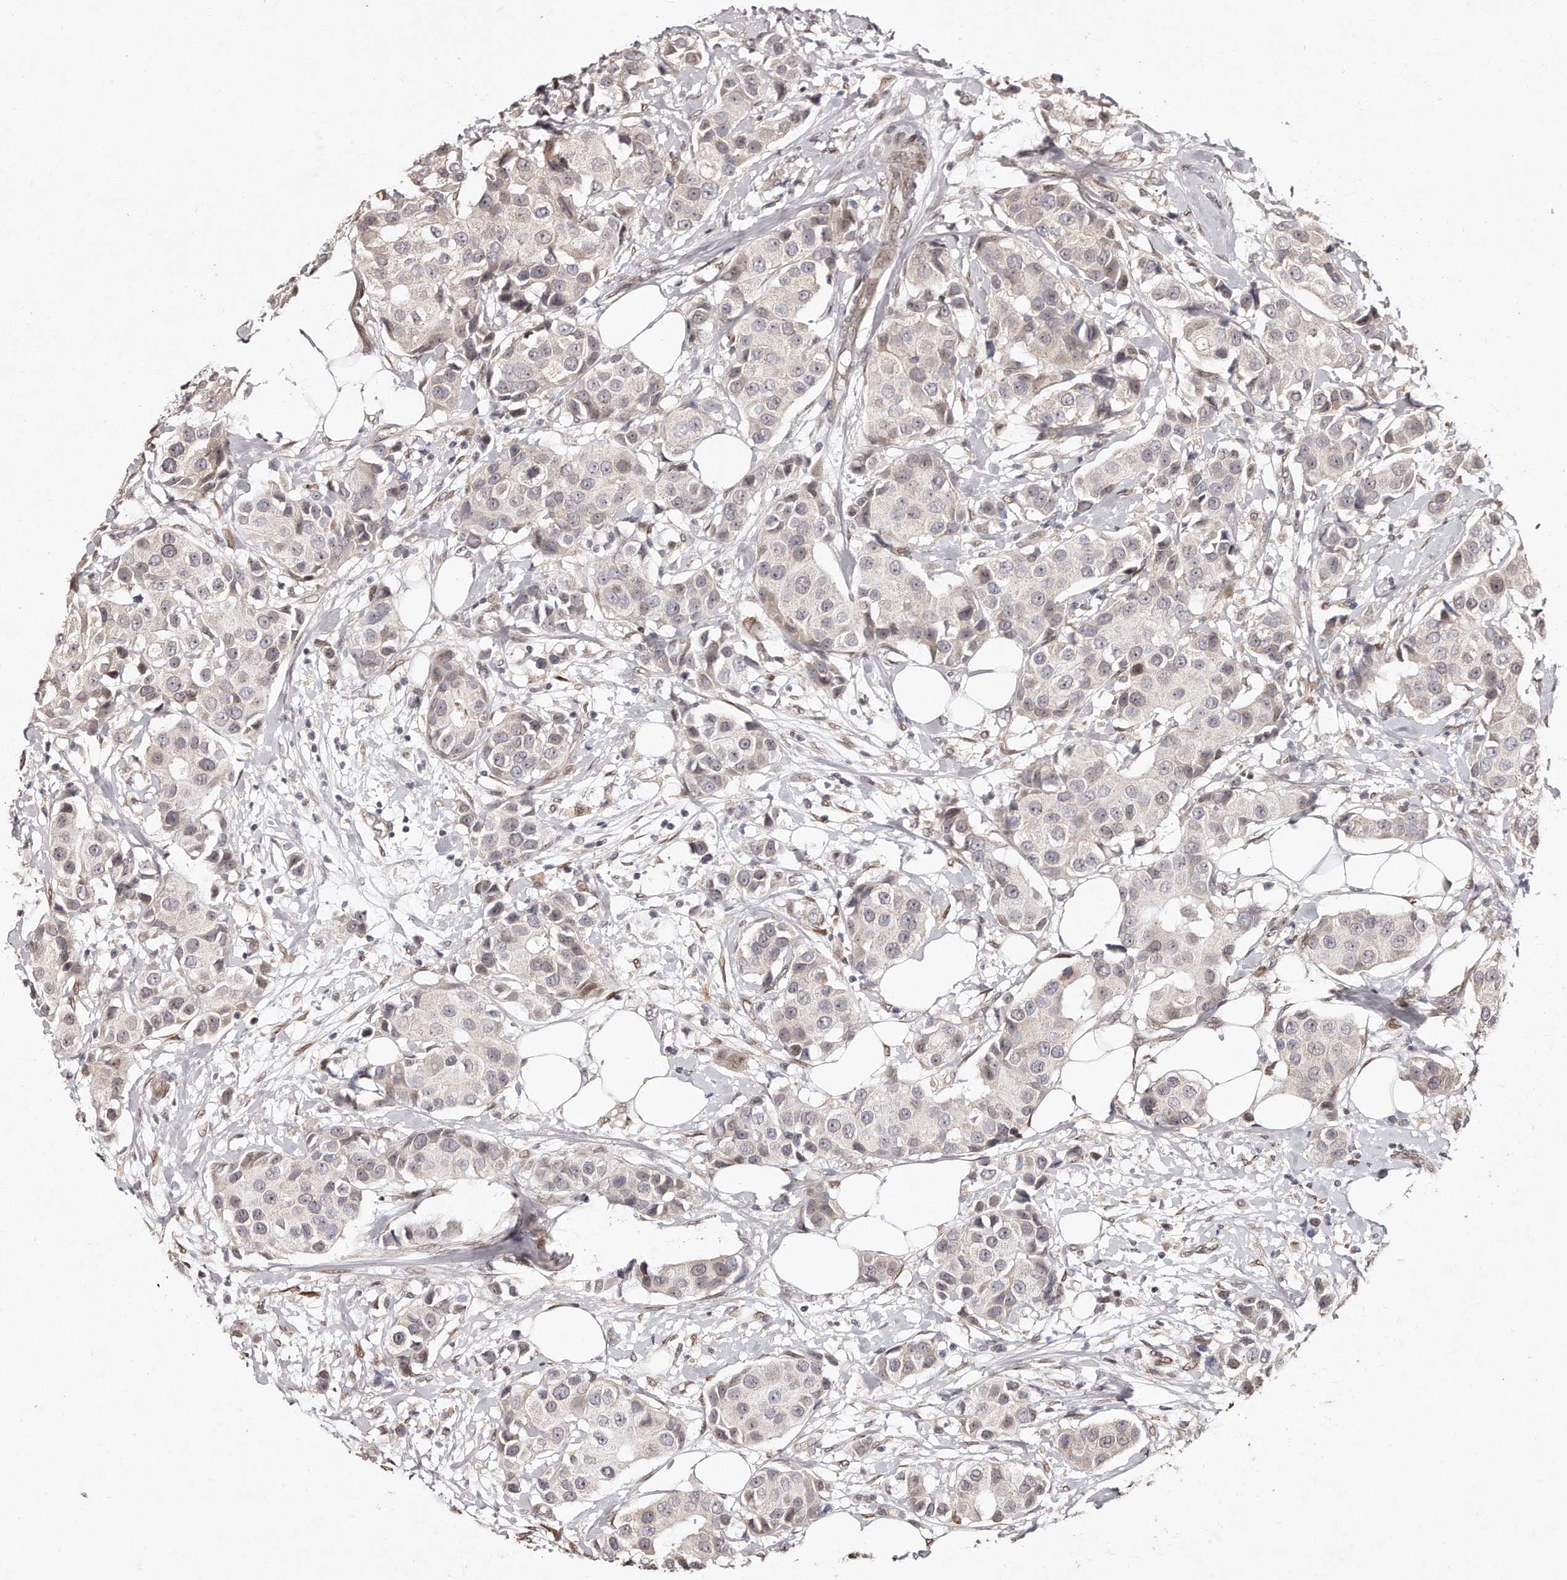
{"staining": {"intensity": "negative", "quantity": "none", "location": "none"}, "tissue": "breast cancer", "cell_type": "Tumor cells", "image_type": "cancer", "snomed": [{"axis": "morphology", "description": "Normal tissue, NOS"}, {"axis": "morphology", "description": "Duct carcinoma"}, {"axis": "topography", "description": "Breast"}], "caption": "The micrograph displays no significant staining in tumor cells of breast cancer.", "gene": "HASPIN", "patient": {"sex": "female", "age": 39}}